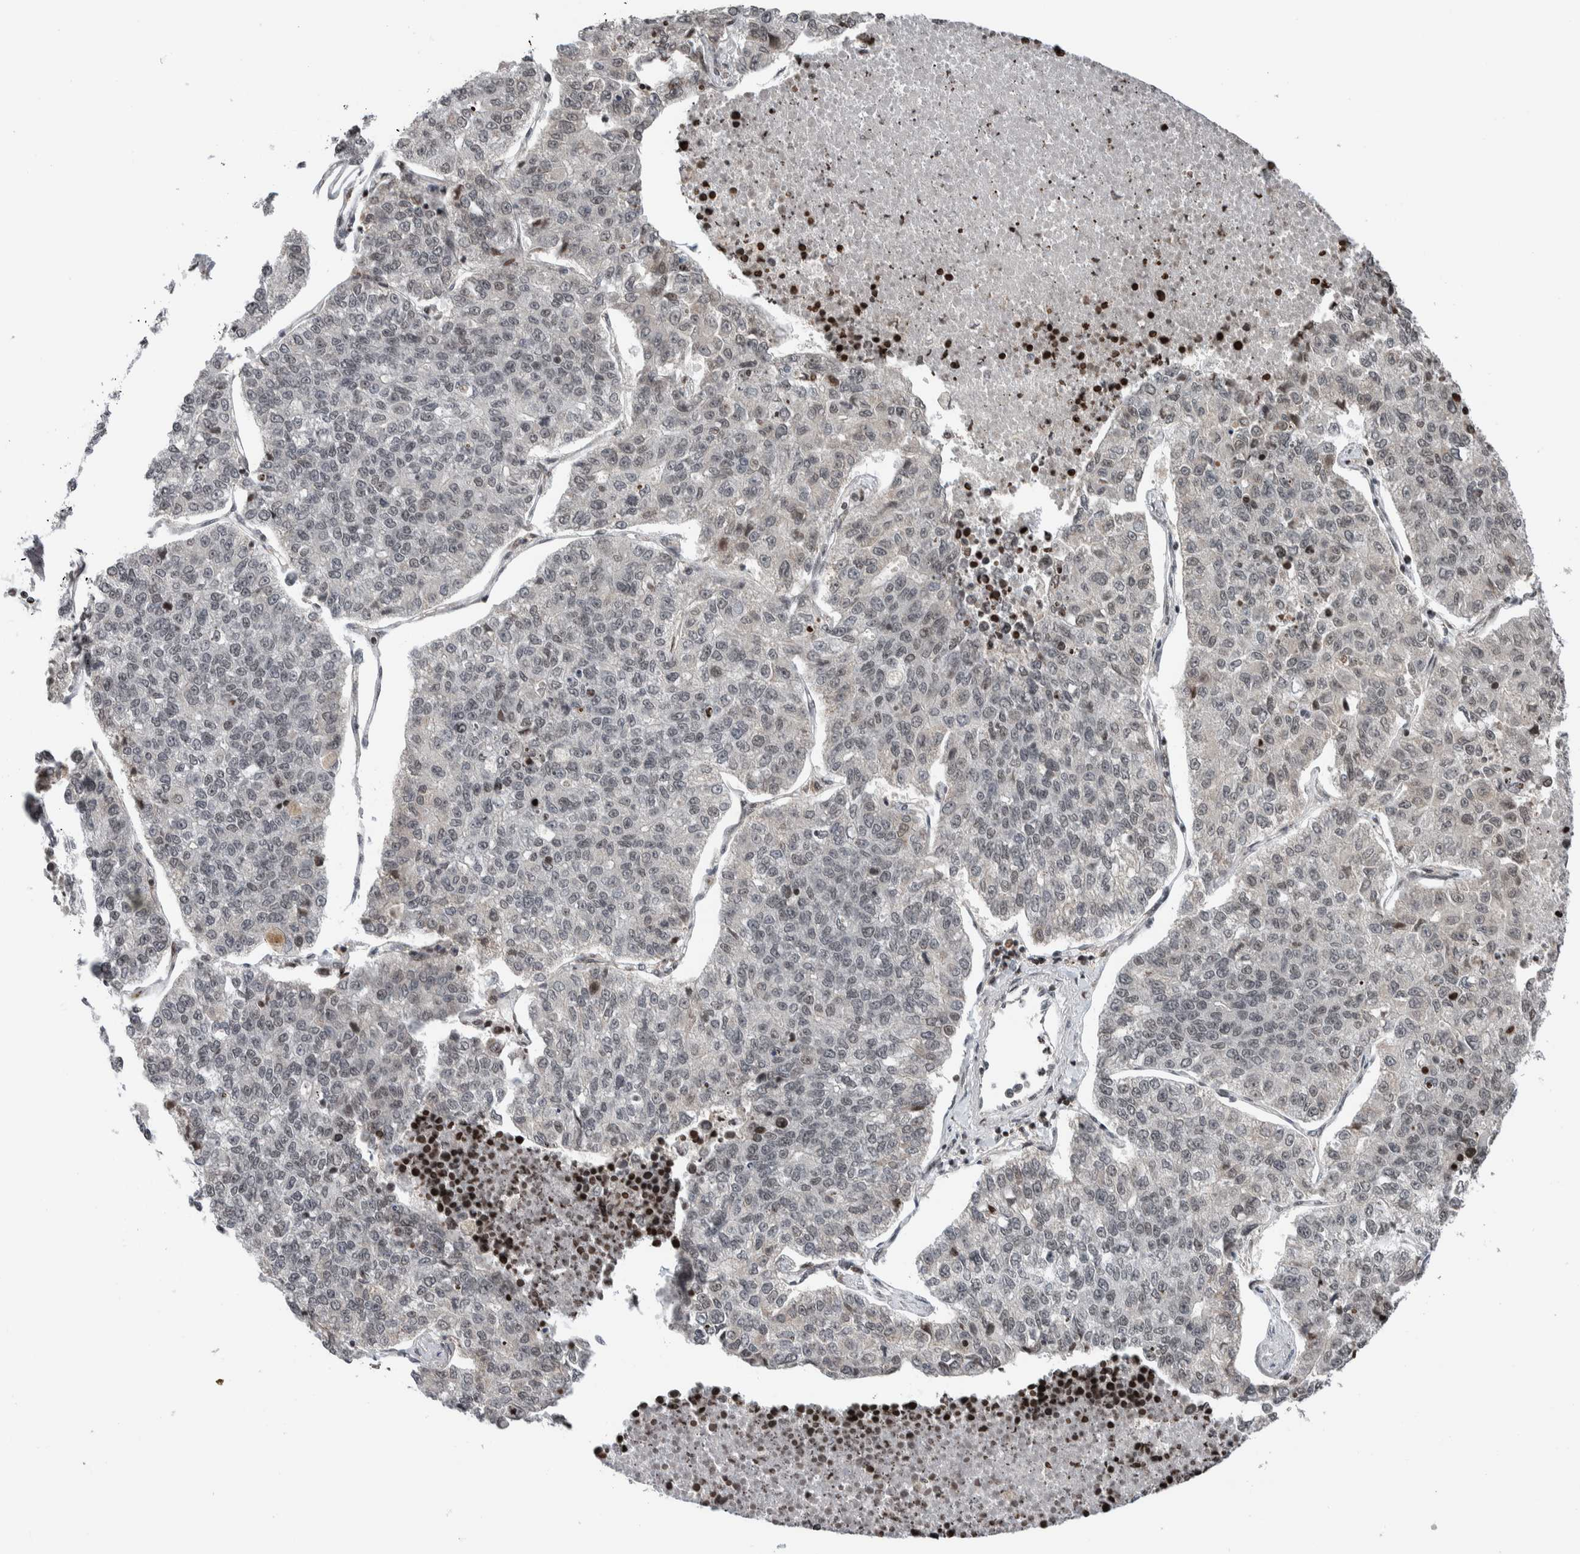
{"staining": {"intensity": "weak", "quantity": "<25%", "location": "nuclear"}, "tissue": "lung cancer", "cell_type": "Tumor cells", "image_type": "cancer", "snomed": [{"axis": "morphology", "description": "Adenocarcinoma, NOS"}, {"axis": "topography", "description": "Lung"}], "caption": "Histopathology image shows no significant protein positivity in tumor cells of lung adenocarcinoma. The staining was performed using DAB to visualize the protein expression in brown, while the nuclei were stained in blue with hematoxylin (Magnification: 20x).", "gene": "NPLOC4", "patient": {"sex": "male", "age": 49}}